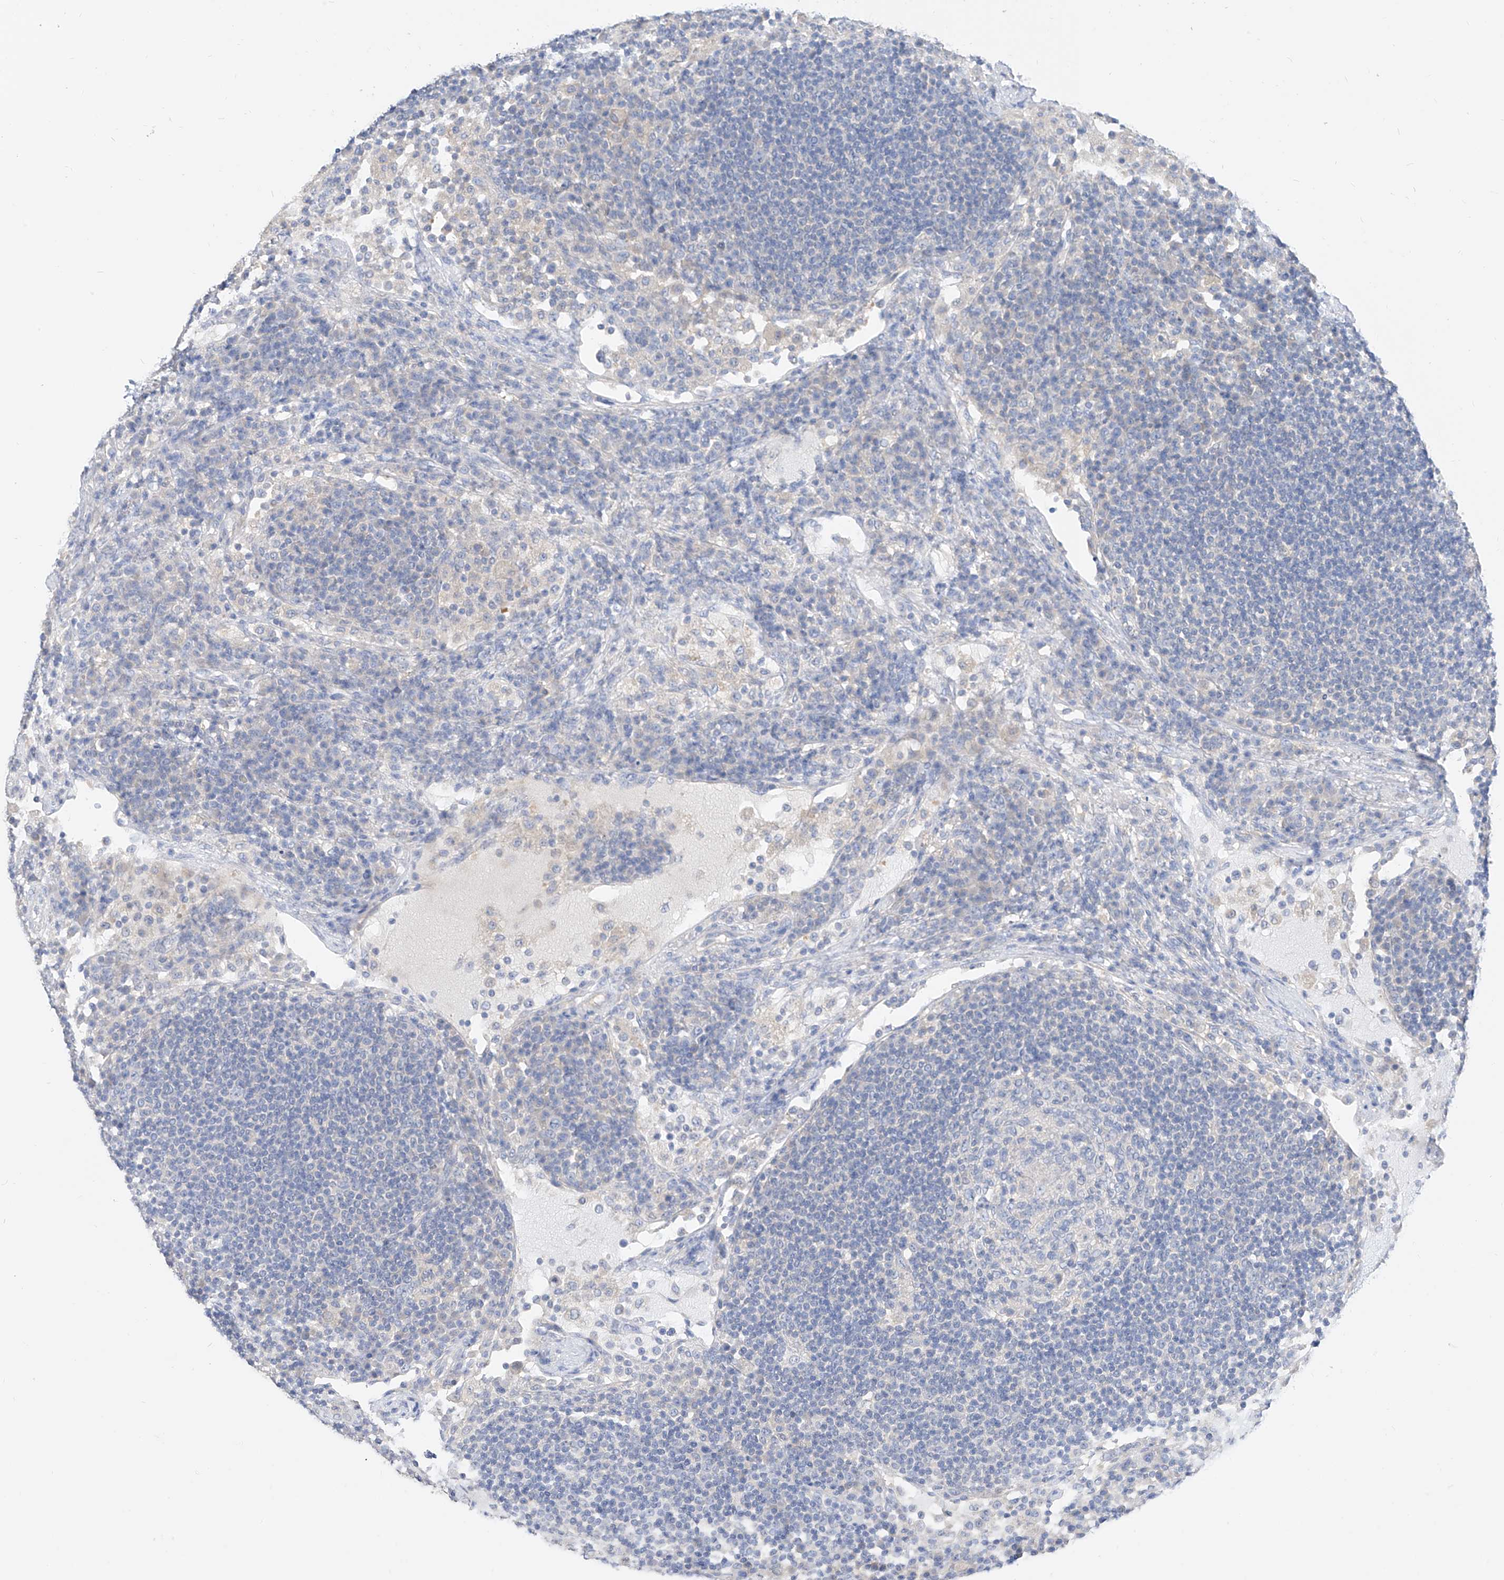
{"staining": {"intensity": "negative", "quantity": "none", "location": "none"}, "tissue": "lymph node", "cell_type": "Germinal center cells", "image_type": "normal", "snomed": [{"axis": "morphology", "description": "Normal tissue, NOS"}, {"axis": "topography", "description": "Lymph node"}], "caption": "Immunohistochemical staining of normal lymph node exhibits no significant positivity in germinal center cells.", "gene": "ZZEF1", "patient": {"sex": "female", "age": 53}}